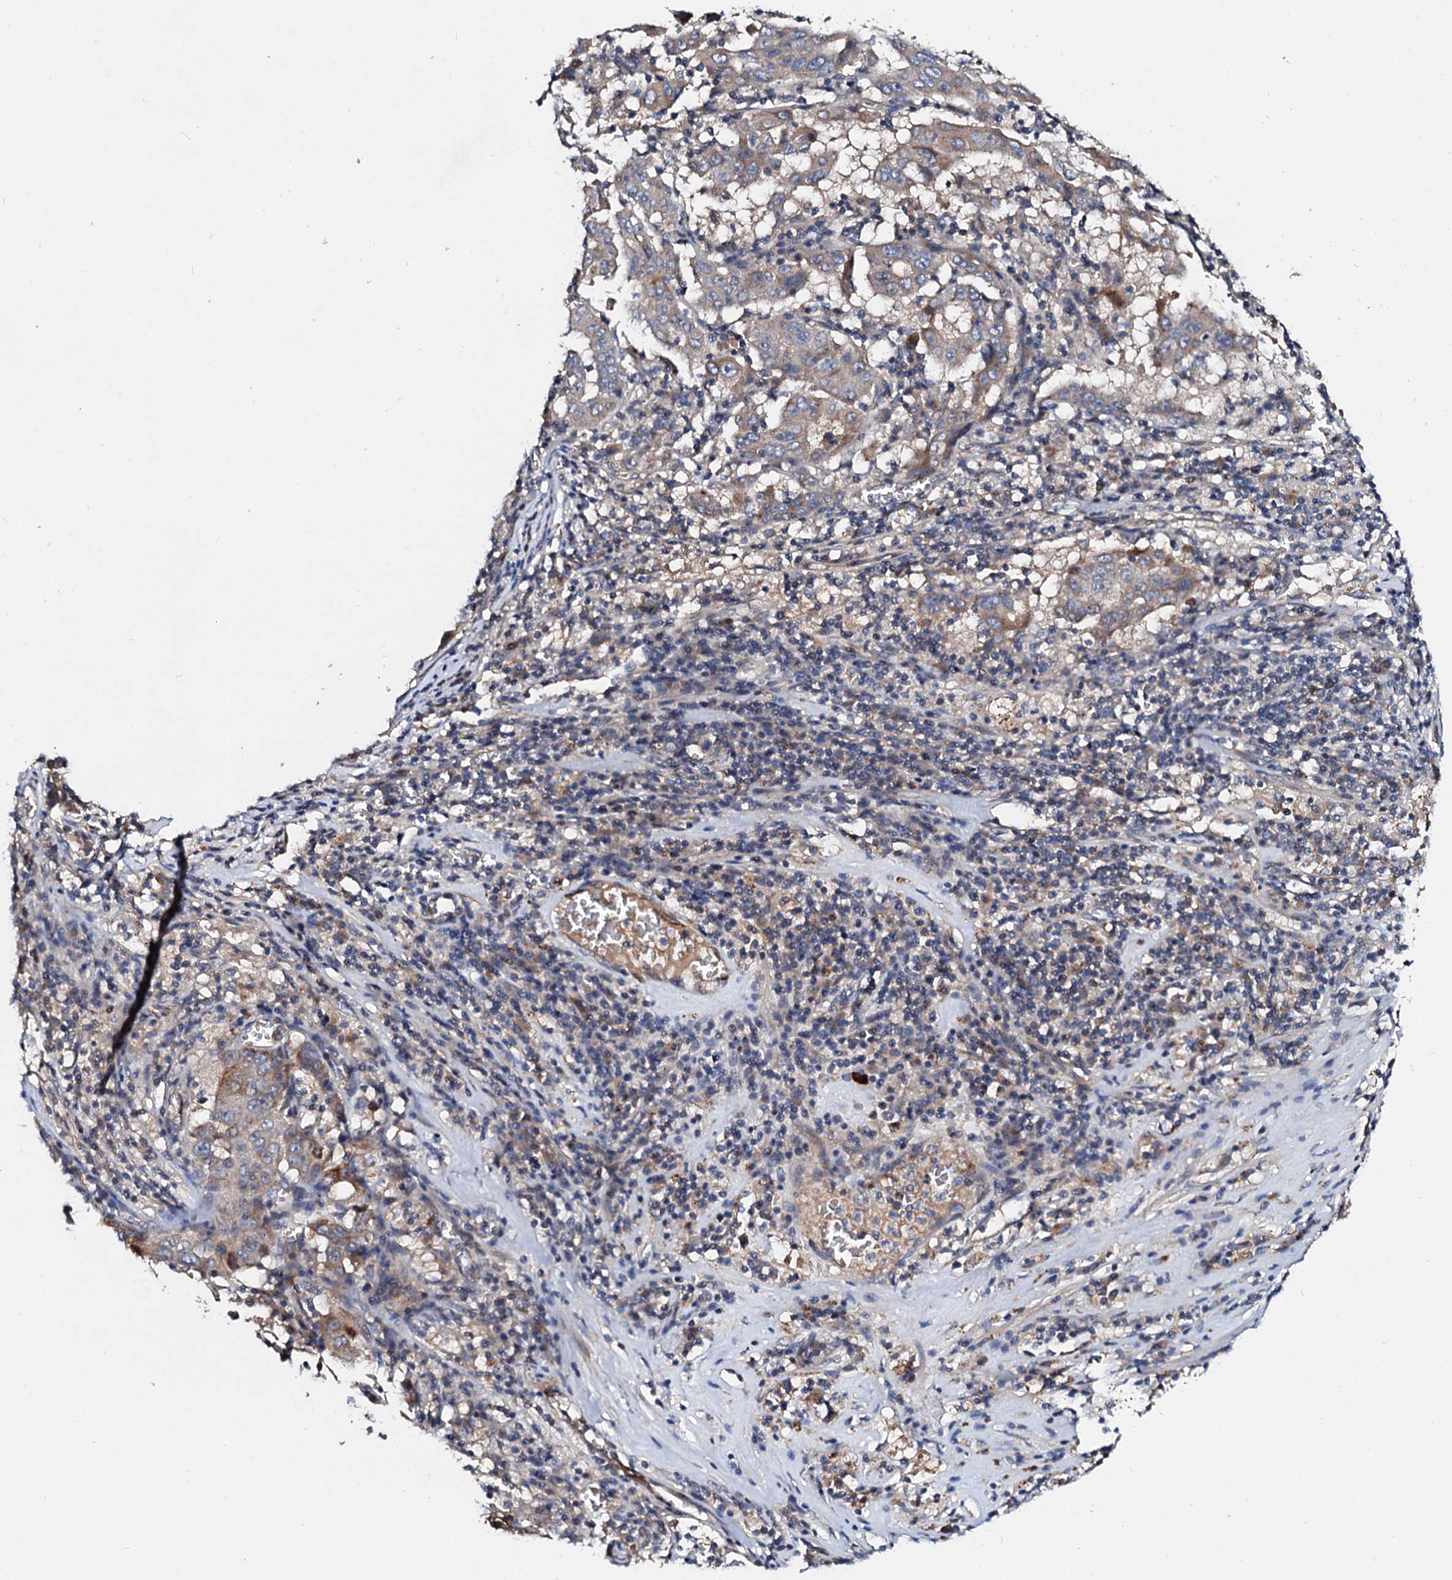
{"staining": {"intensity": "weak", "quantity": "<25%", "location": "cytoplasmic/membranous"}, "tissue": "pancreatic cancer", "cell_type": "Tumor cells", "image_type": "cancer", "snomed": [{"axis": "morphology", "description": "Adenocarcinoma, NOS"}, {"axis": "topography", "description": "Pancreas"}], "caption": "Immunohistochemistry of human pancreatic cancer reveals no expression in tumor cells. The staining is performed using DAB brown chromogen with nuclei counter-stained in using hematoxylin.", "gene": "FIBIN", "patient": {"sex": "male", "age": 63}}